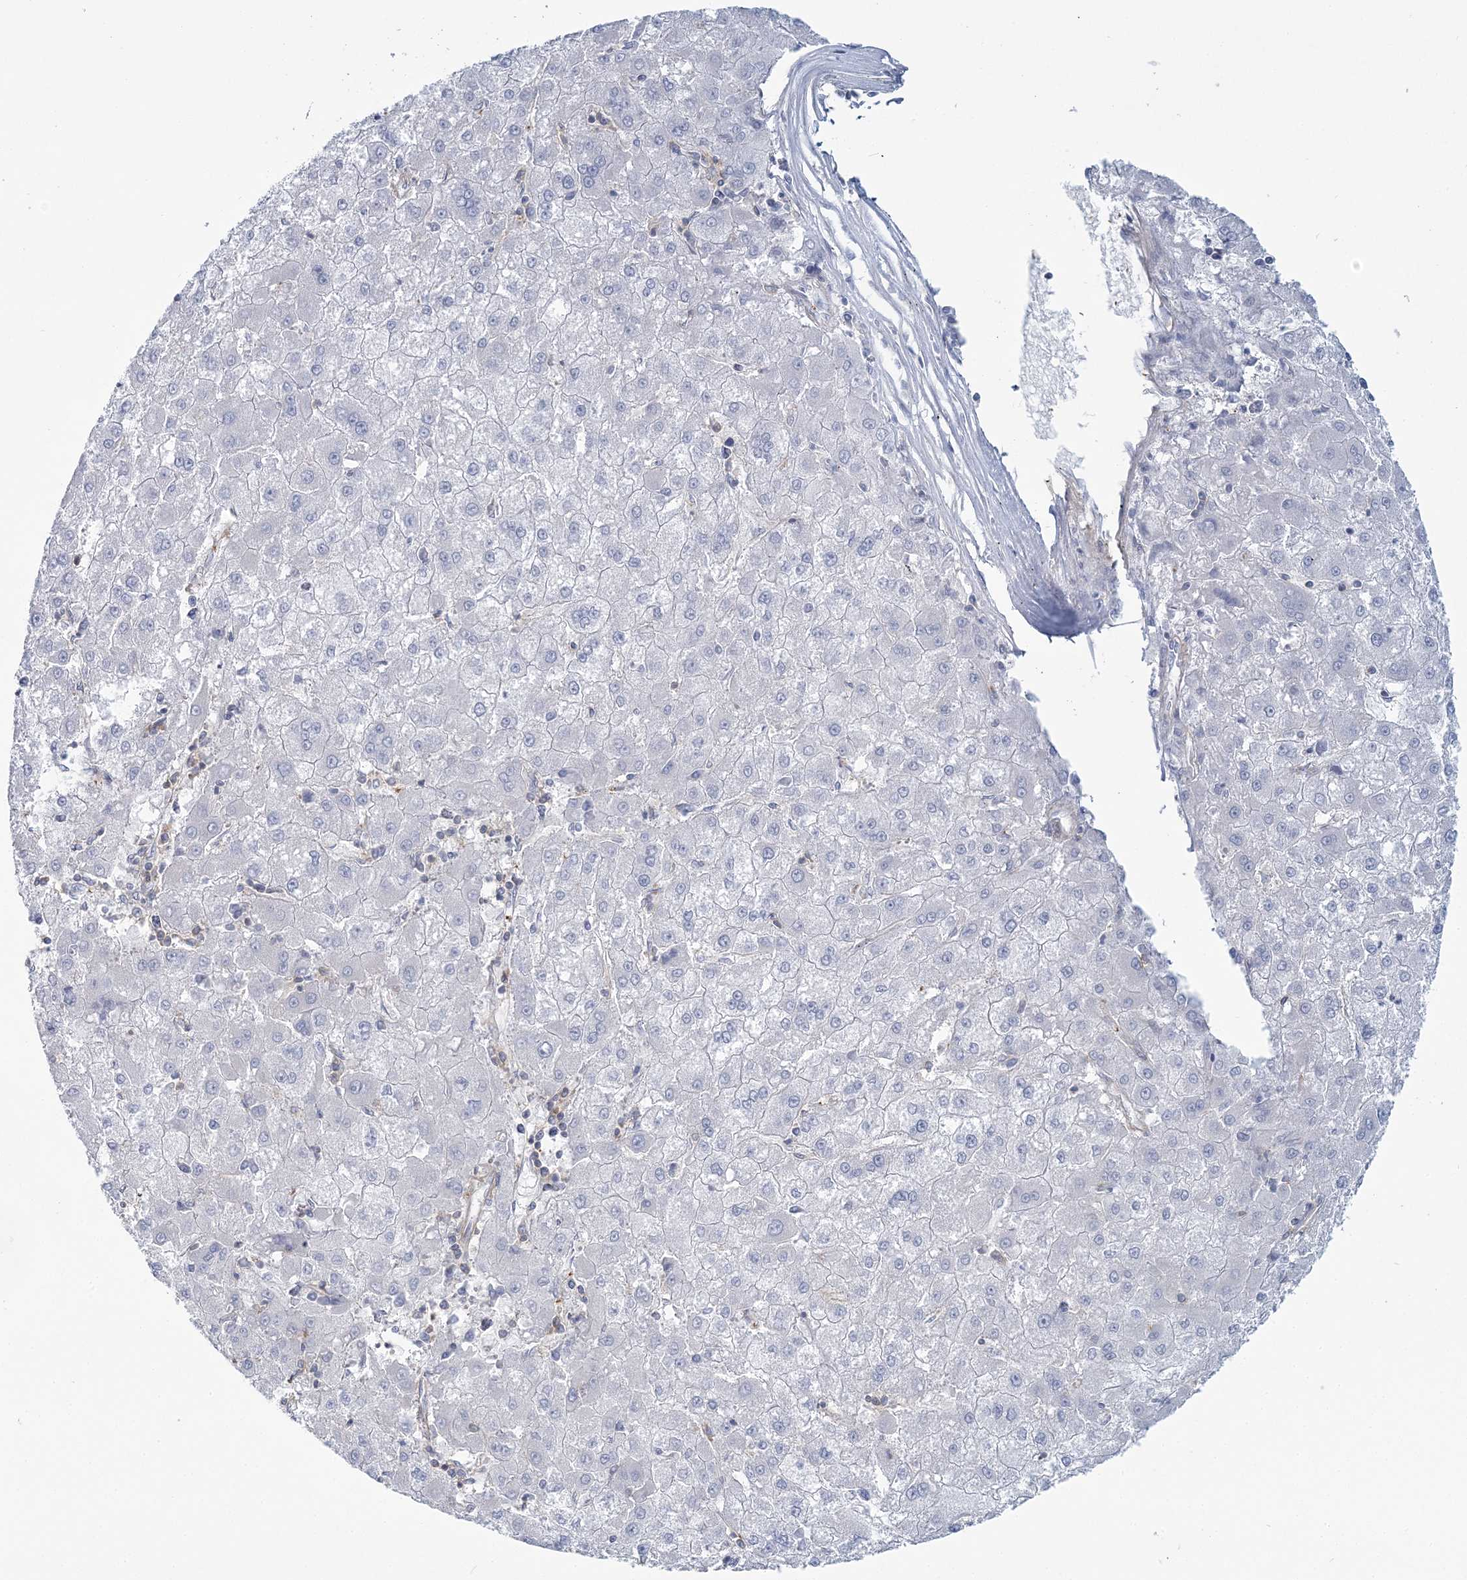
{"staining": {"intensity": "negative", "quantity": "none", "location": "none"}, "tissue": "liver cancer", "cell_type": "Tumor cells", "image_type": "cancer", "snomed": [{"axis": "morphology", "description": "Carcinoma, Hepatocellular, NOS"}, {"axis": "topography", "description": "Liver"}], "caption": "This is a histopathology image of IHC staining of liver cancer (hepatocellular carcinoma), which shows no positivity in tumor cells. (Stains: DAB immunohistochemistry (IHC) with hematoxylin counter stain, Microscopy: brightfield microscopy at high magnification).", "gene": "CUEDC2", "patient": {"sex": "male", "age": 72}}